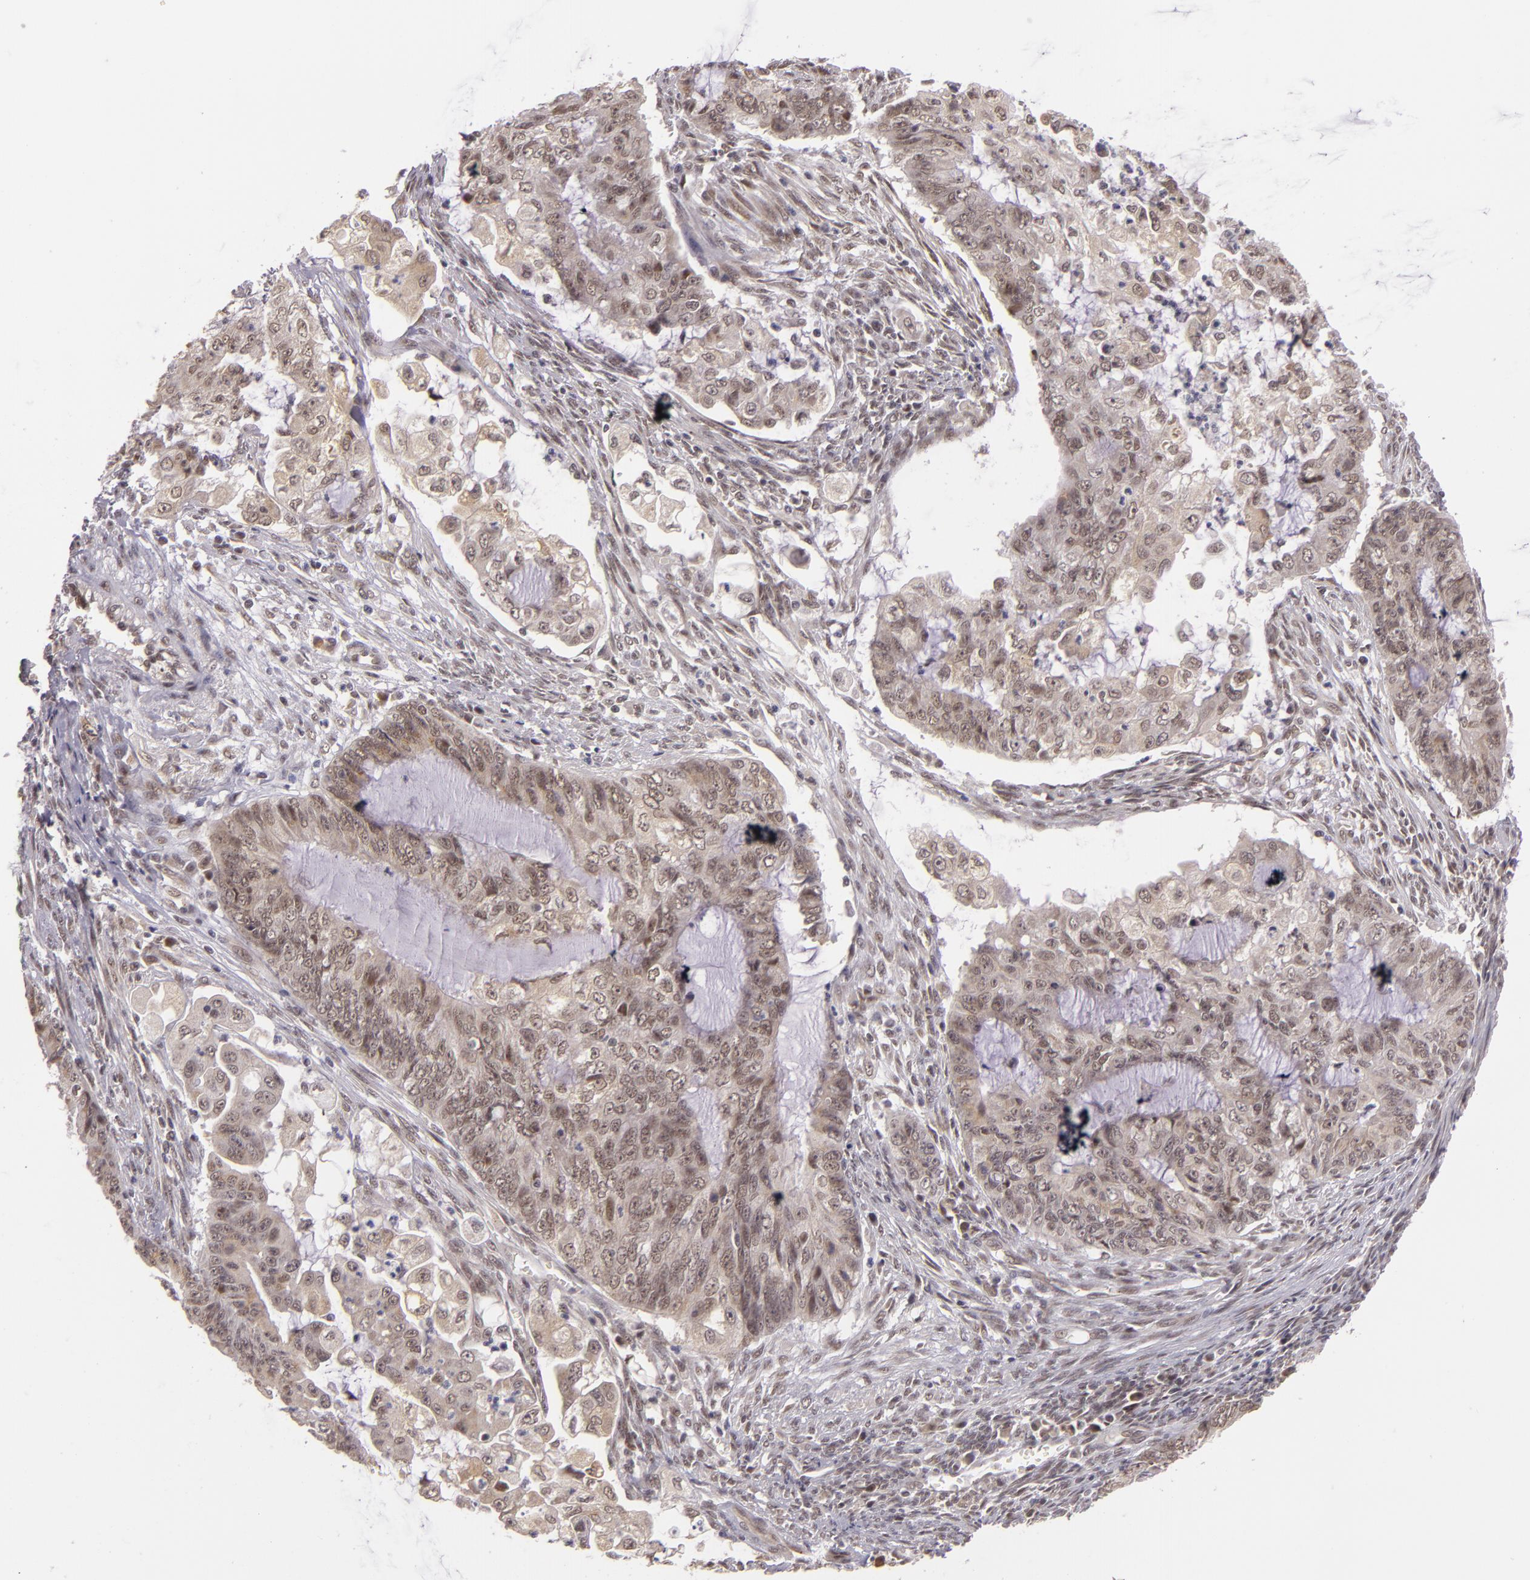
{"staining": {"intensity": "weak", "quantity": "<25%", "location": "cytoplasmic/membranous,nuclear"}, "tissue": "endometrial cancer", "cell_type": "Tumor cells", "image_type": "cancer", "snomed": [{"axis": "morphology", "description": "Adenocarcinoma, NOS"}, {"axis": "topography", "description": "Endometrium"}], "caption": "Tumor cells are negative for protein expression in human adenocarcinoma (endometrial).", "gene": "ALX1", "patient": {"sex": "female", "age": 75}}